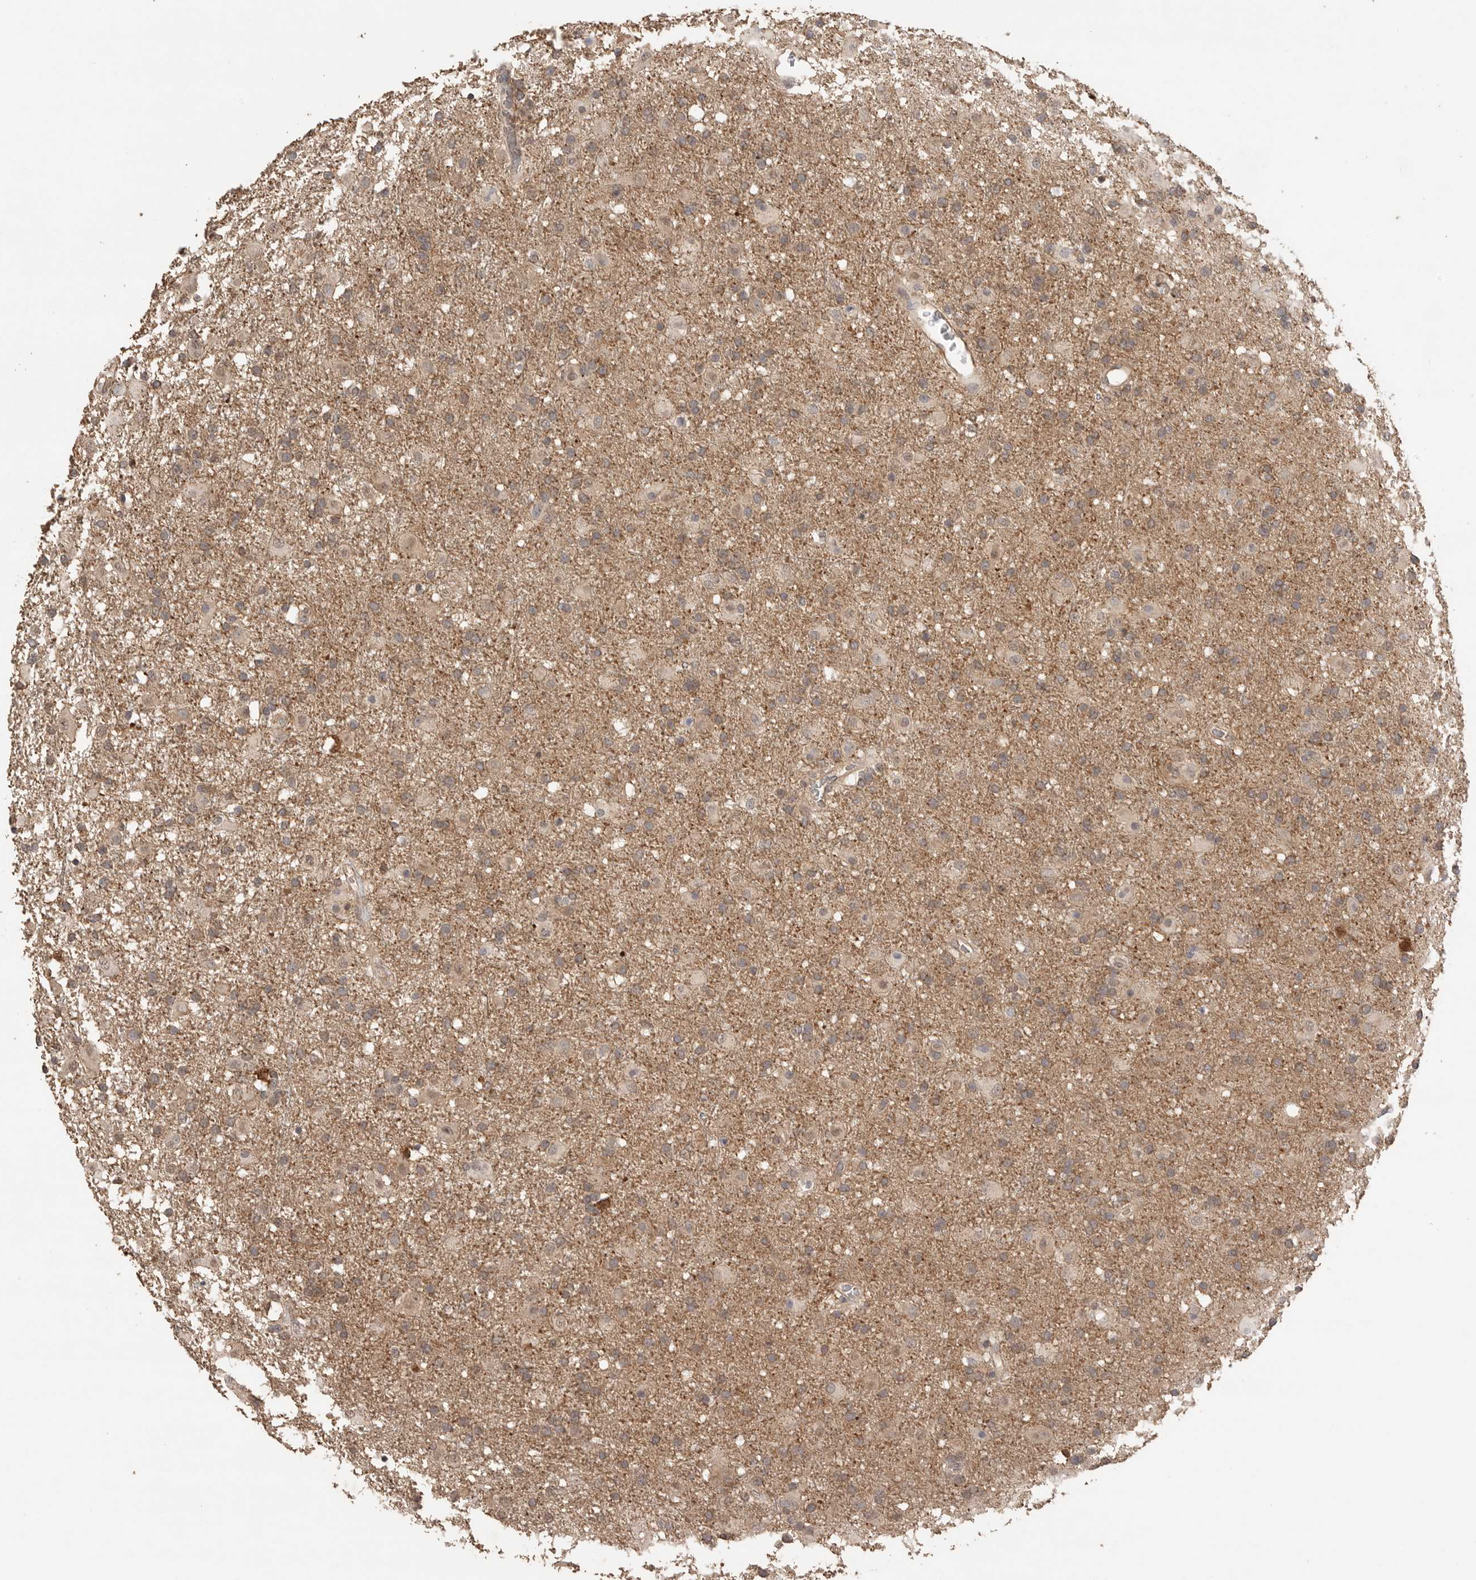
{"staining": {"intensity": "moderate", "quantity": "<25%", "location": "cytoplasmic/membranous"}, "tissue": "glioma", "cell_type": "Tumor cells", "image_type": "cancer", "snomed": [{"axis": "morphology", "description": "Glioma, malignant, Low grade"}, {"axis": "topography", "description": "Brain"}], "caption": "Moderate cytoplasmic/membranous staining for a protein is appreciated in approximately <25% of tumor cells of malignant glioma (low-grade) using immunohistochemistry.", "gene": "MAP2K1", "patient": {"sex": "male", "age": 65}}